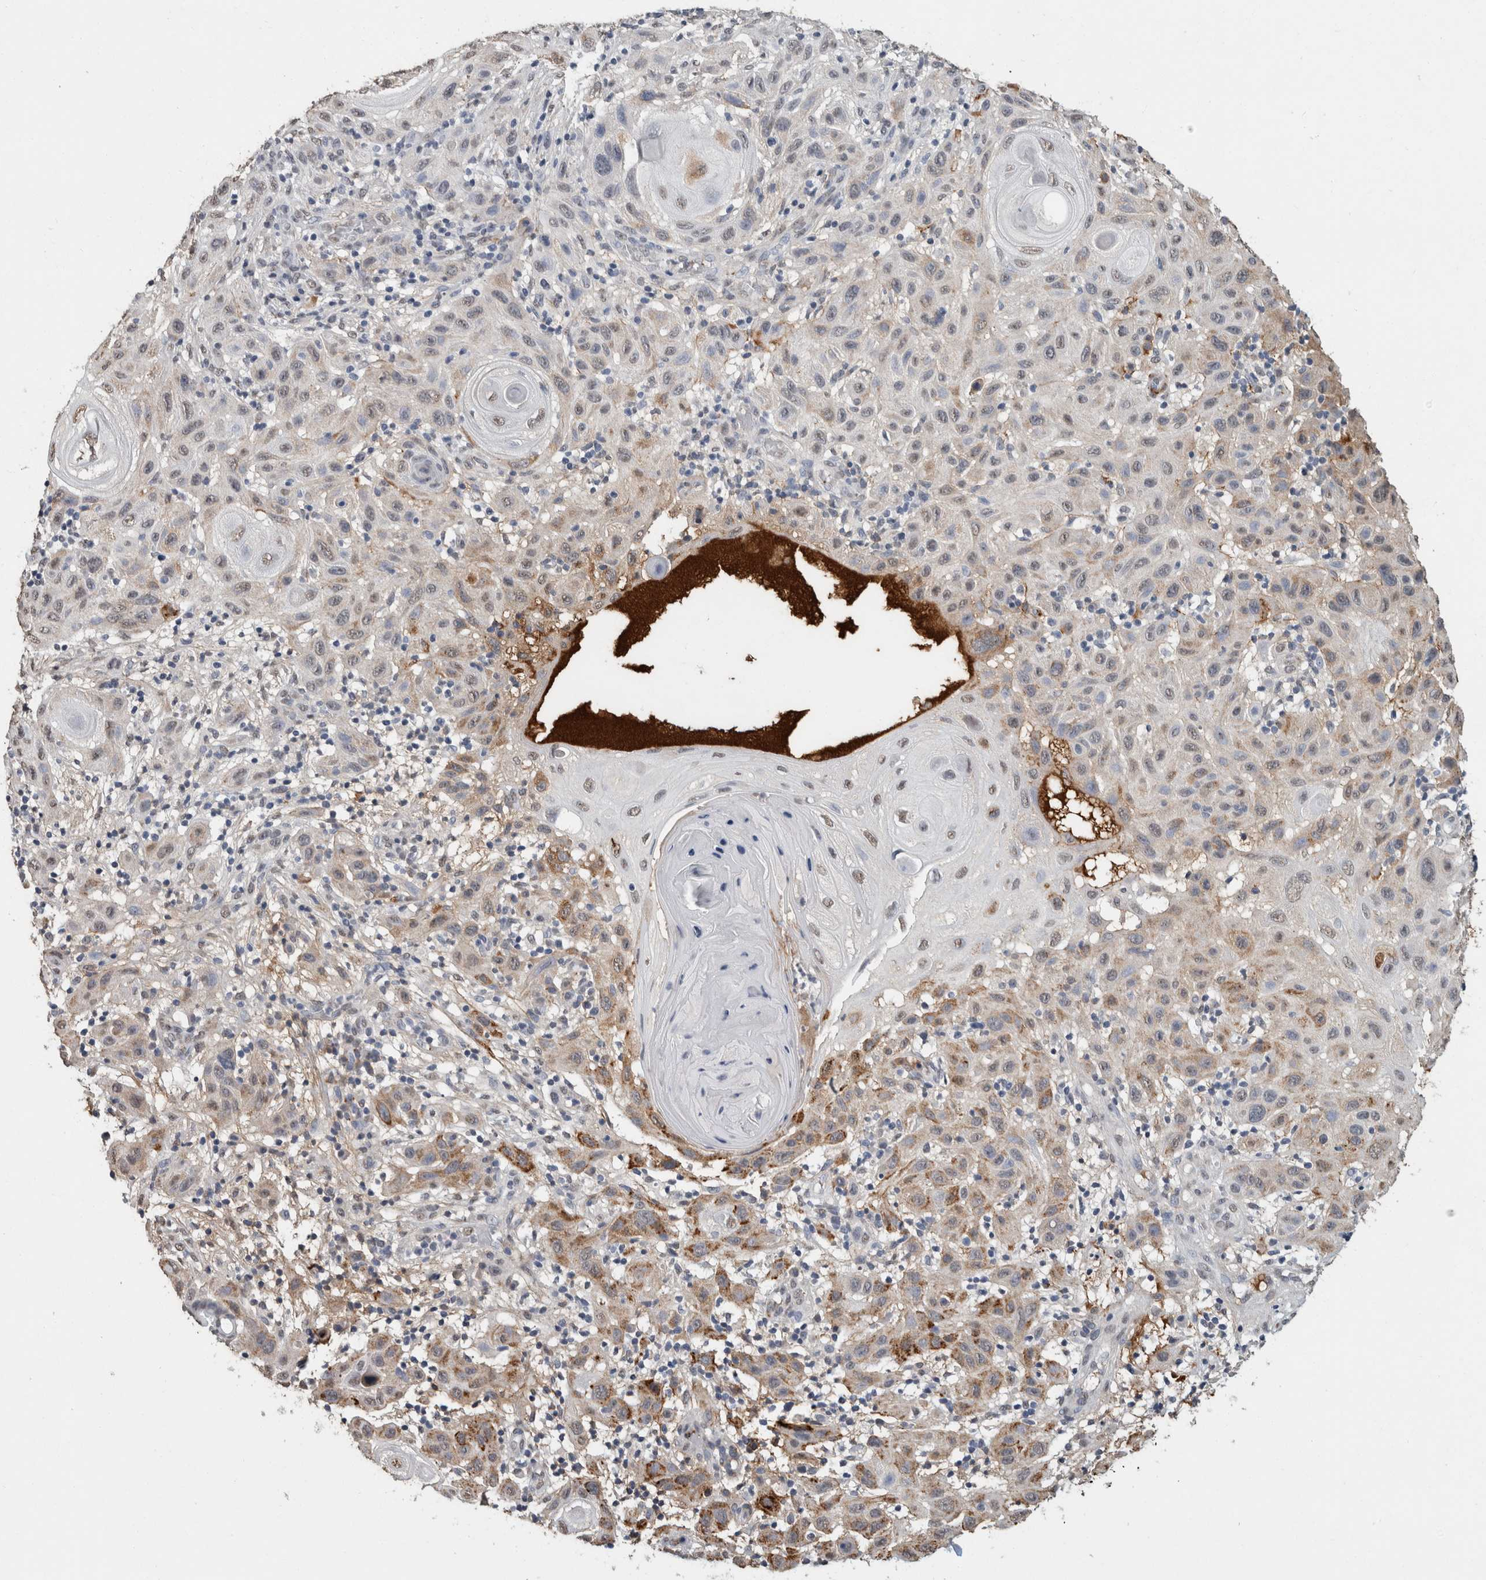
{"staining": {"intensity": "moderate", "quantity": "25%-75%", "location": "cytoplasmic/membranous"}, "tissue": "skin cancer", "cell_type": "Tumor cells", "image_type": "cancer", "snomed": [{"axis": "morphology", "description": "Normal tissue, NOS"}, {"axis": "morphology", "description": "Squamous cell carcinoma, NOS"}, {"axis": "topography", "description": "Skin"}], "caption": "IHC image of neoplastic tissue: squamous cell carcinoma (skin) stained using immunohistochemistry displays medium levels of moderate protein expression localized specifically in the cytoplasmic/membranous of tumor cells, appearing as a cytoplasmic/membranous brown color.", "gene": "LTBP1", "patient": {"sex": "female", "age": 96}}